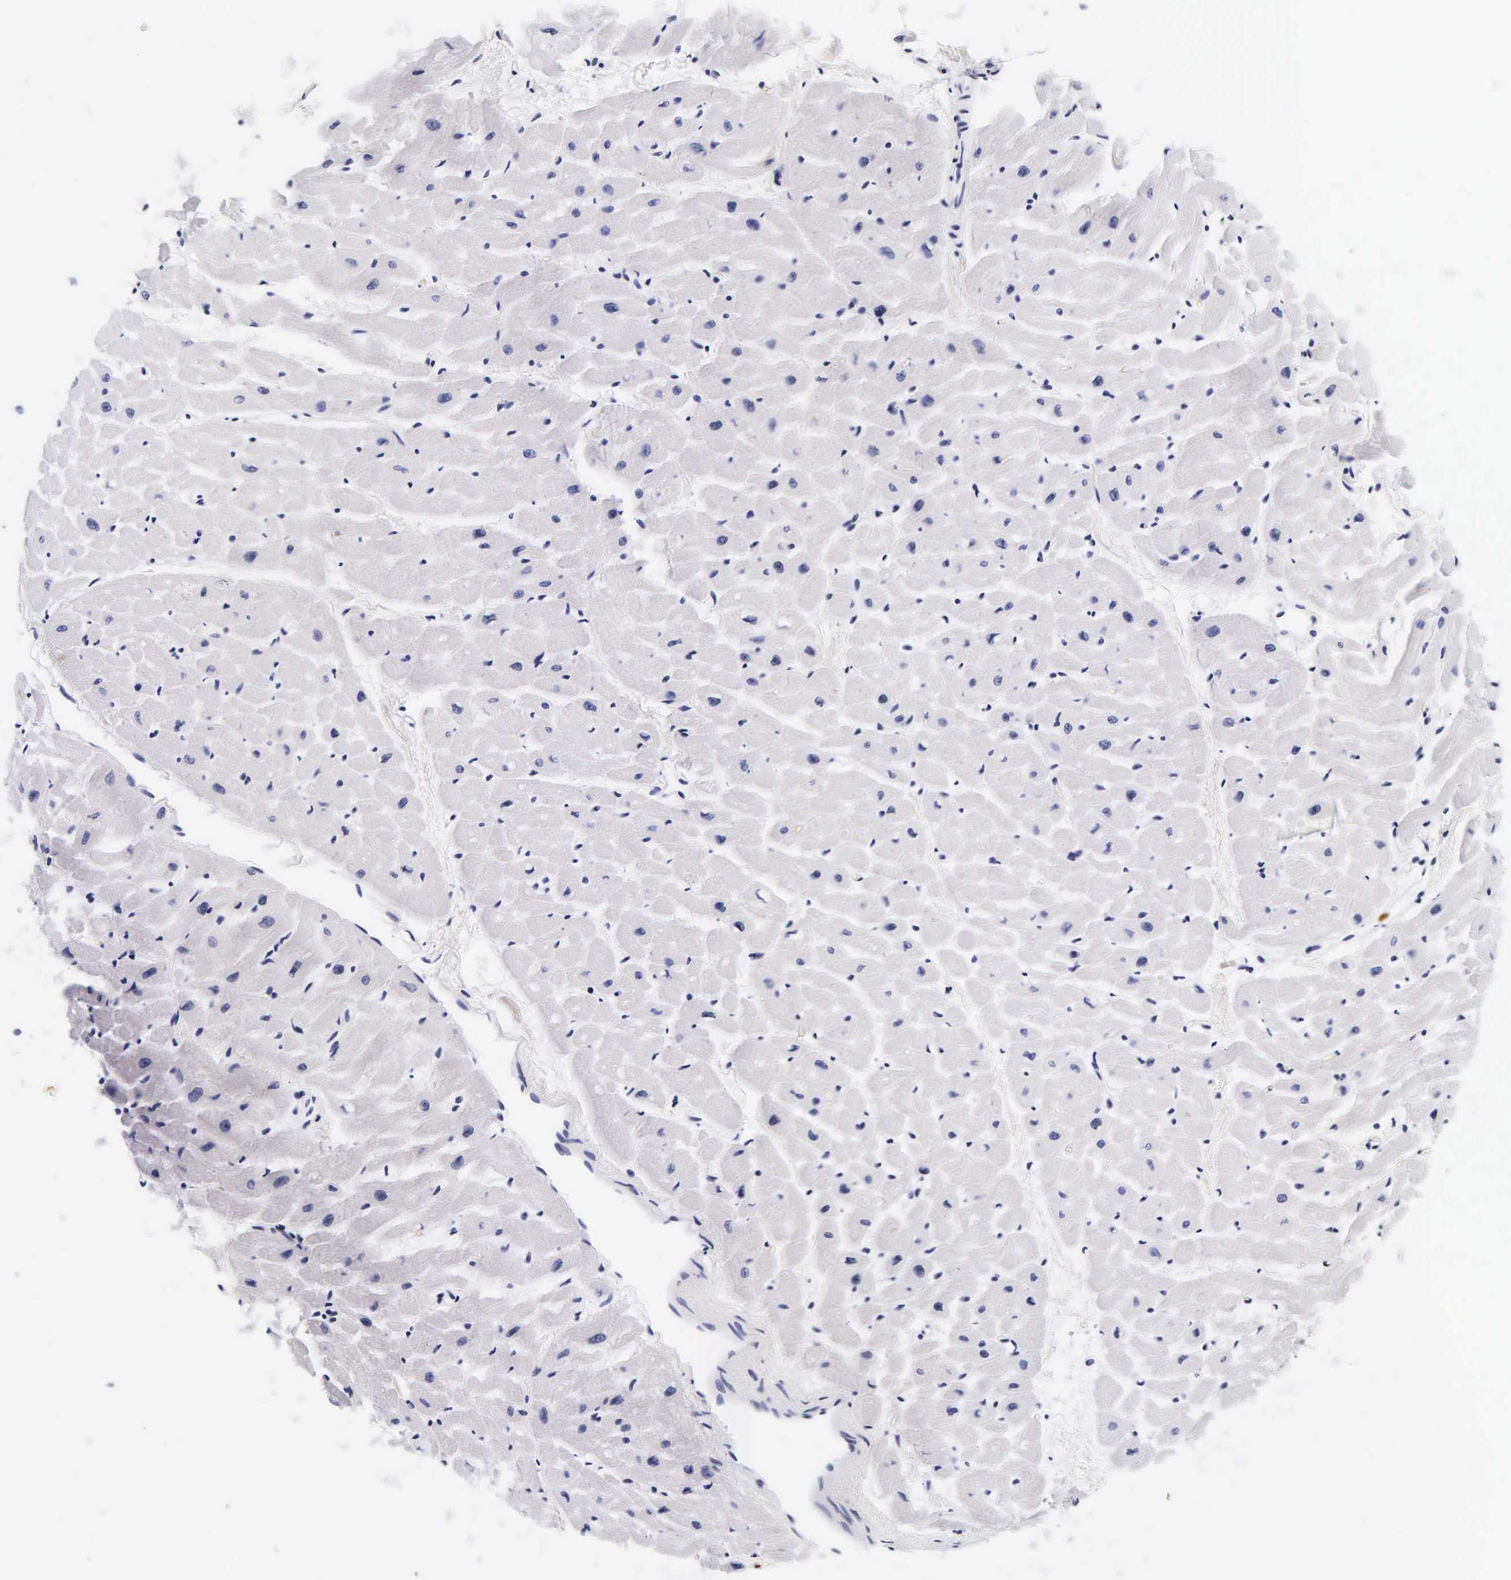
{"staining": {"intensity": "negative", "quantity": "none", "location": "none"}, "tissue": "heart muscle", "cell_type": "Cardiomyocytes", "image_type": "normal", "snomed": [{"axis": "morphology", "description": "Normal tissue, NOS"}, {"axis": "topography", "description": "Heart"}], "caption": "Human heart muscle stained for a protein using IHC shows no positivity in cardiomyocytes.", "gene": "KRT18", "patient": {"sex": "male", "age": 45}}